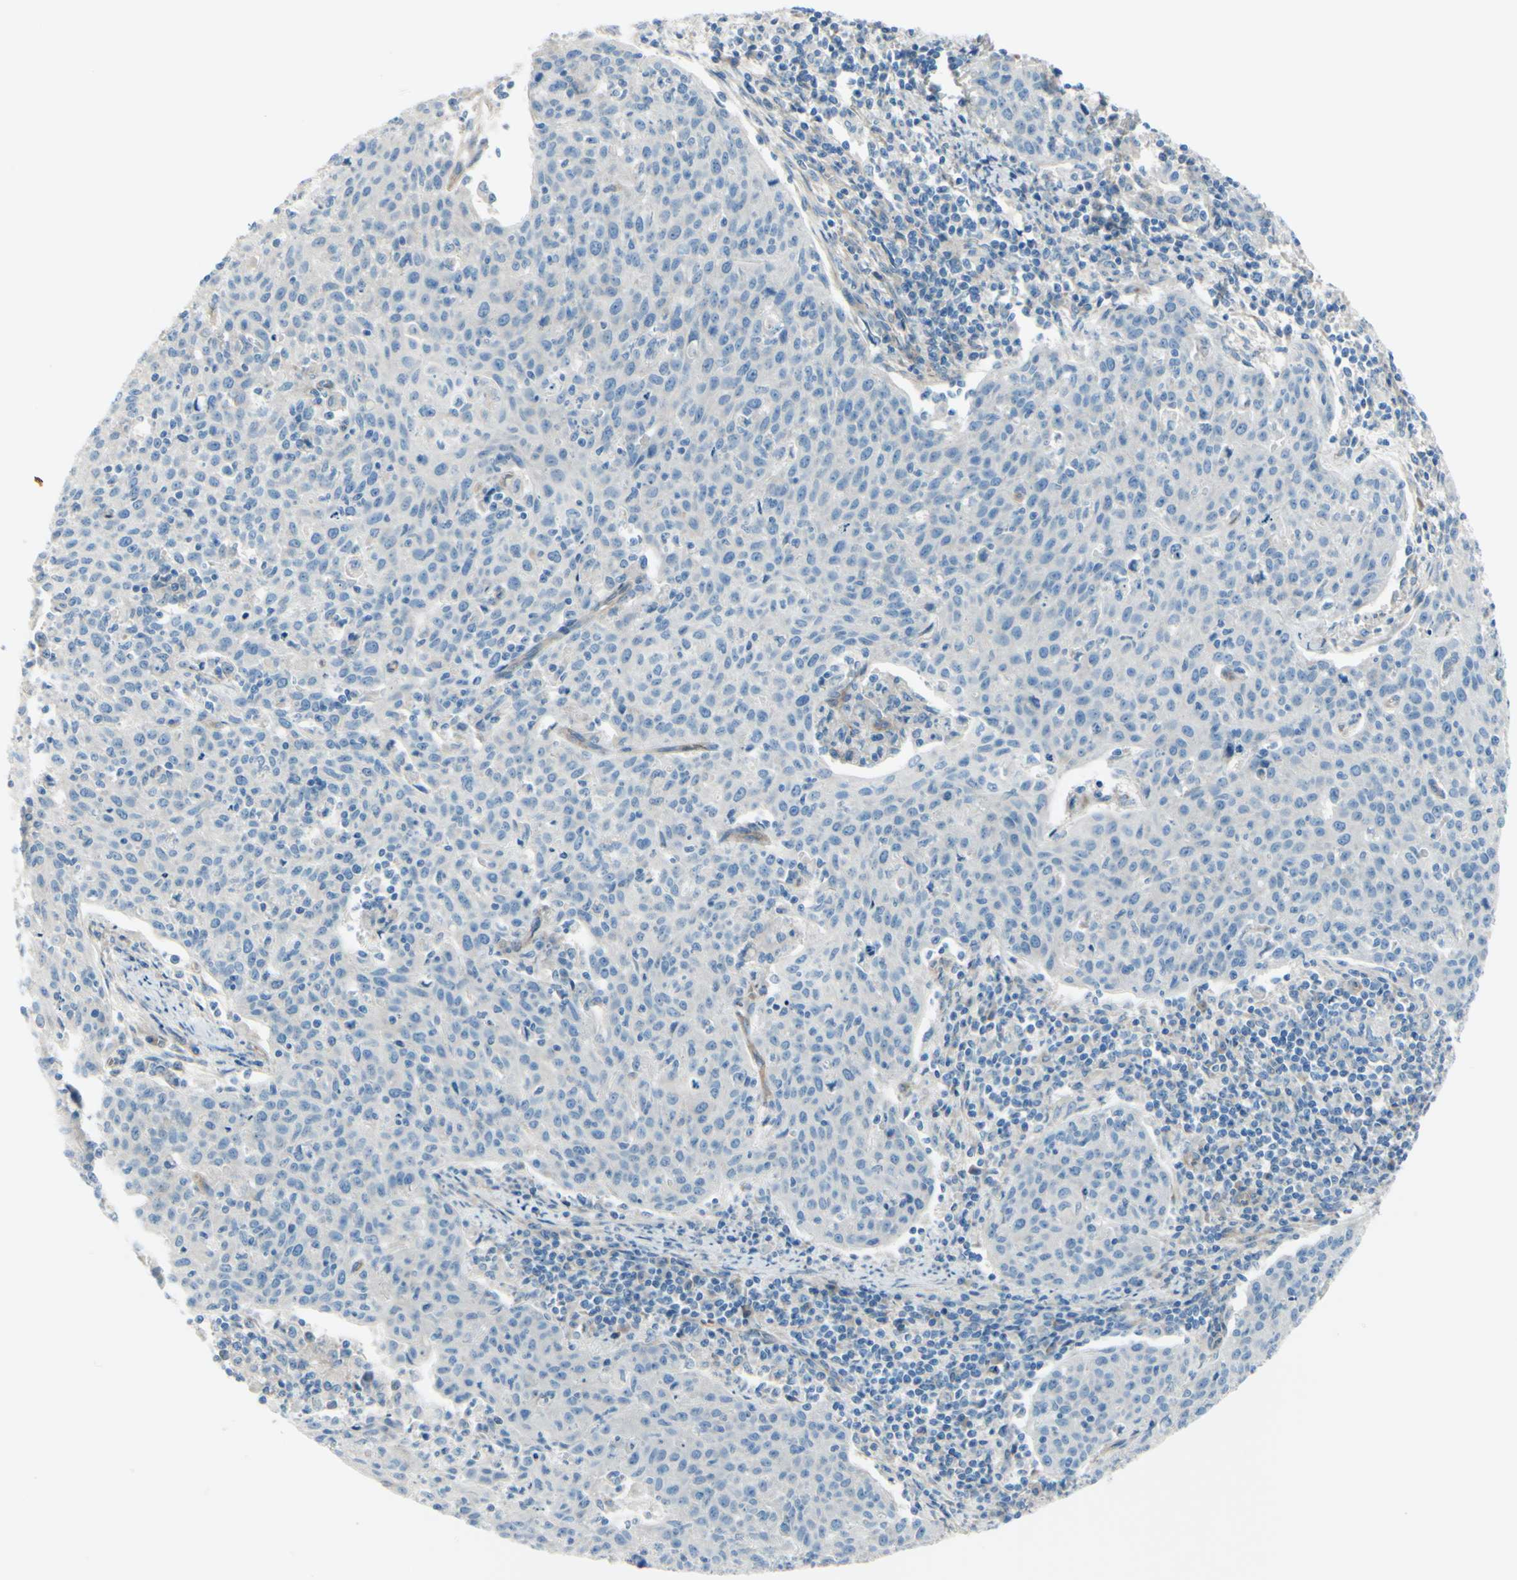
{"staining": {"intensity": "negative", "quantity": "none", "location": "none"}, "tissue": "cervical cancer", "cell_type": "Tumor cells", "image_type": "cancer", "snomed": [{"axis": "morphology", "description": "Squamous cell carcinoma, NOS"}, {"axis": "topography", "description": "Cervix"}], "caption": "Immunohistochemical staining of human cervical squamous cell carcinoma exhibits no significant staining in tumor cells.", "gene": "PCDHGA2", "patient": {"sex": "female", "age": 38}}